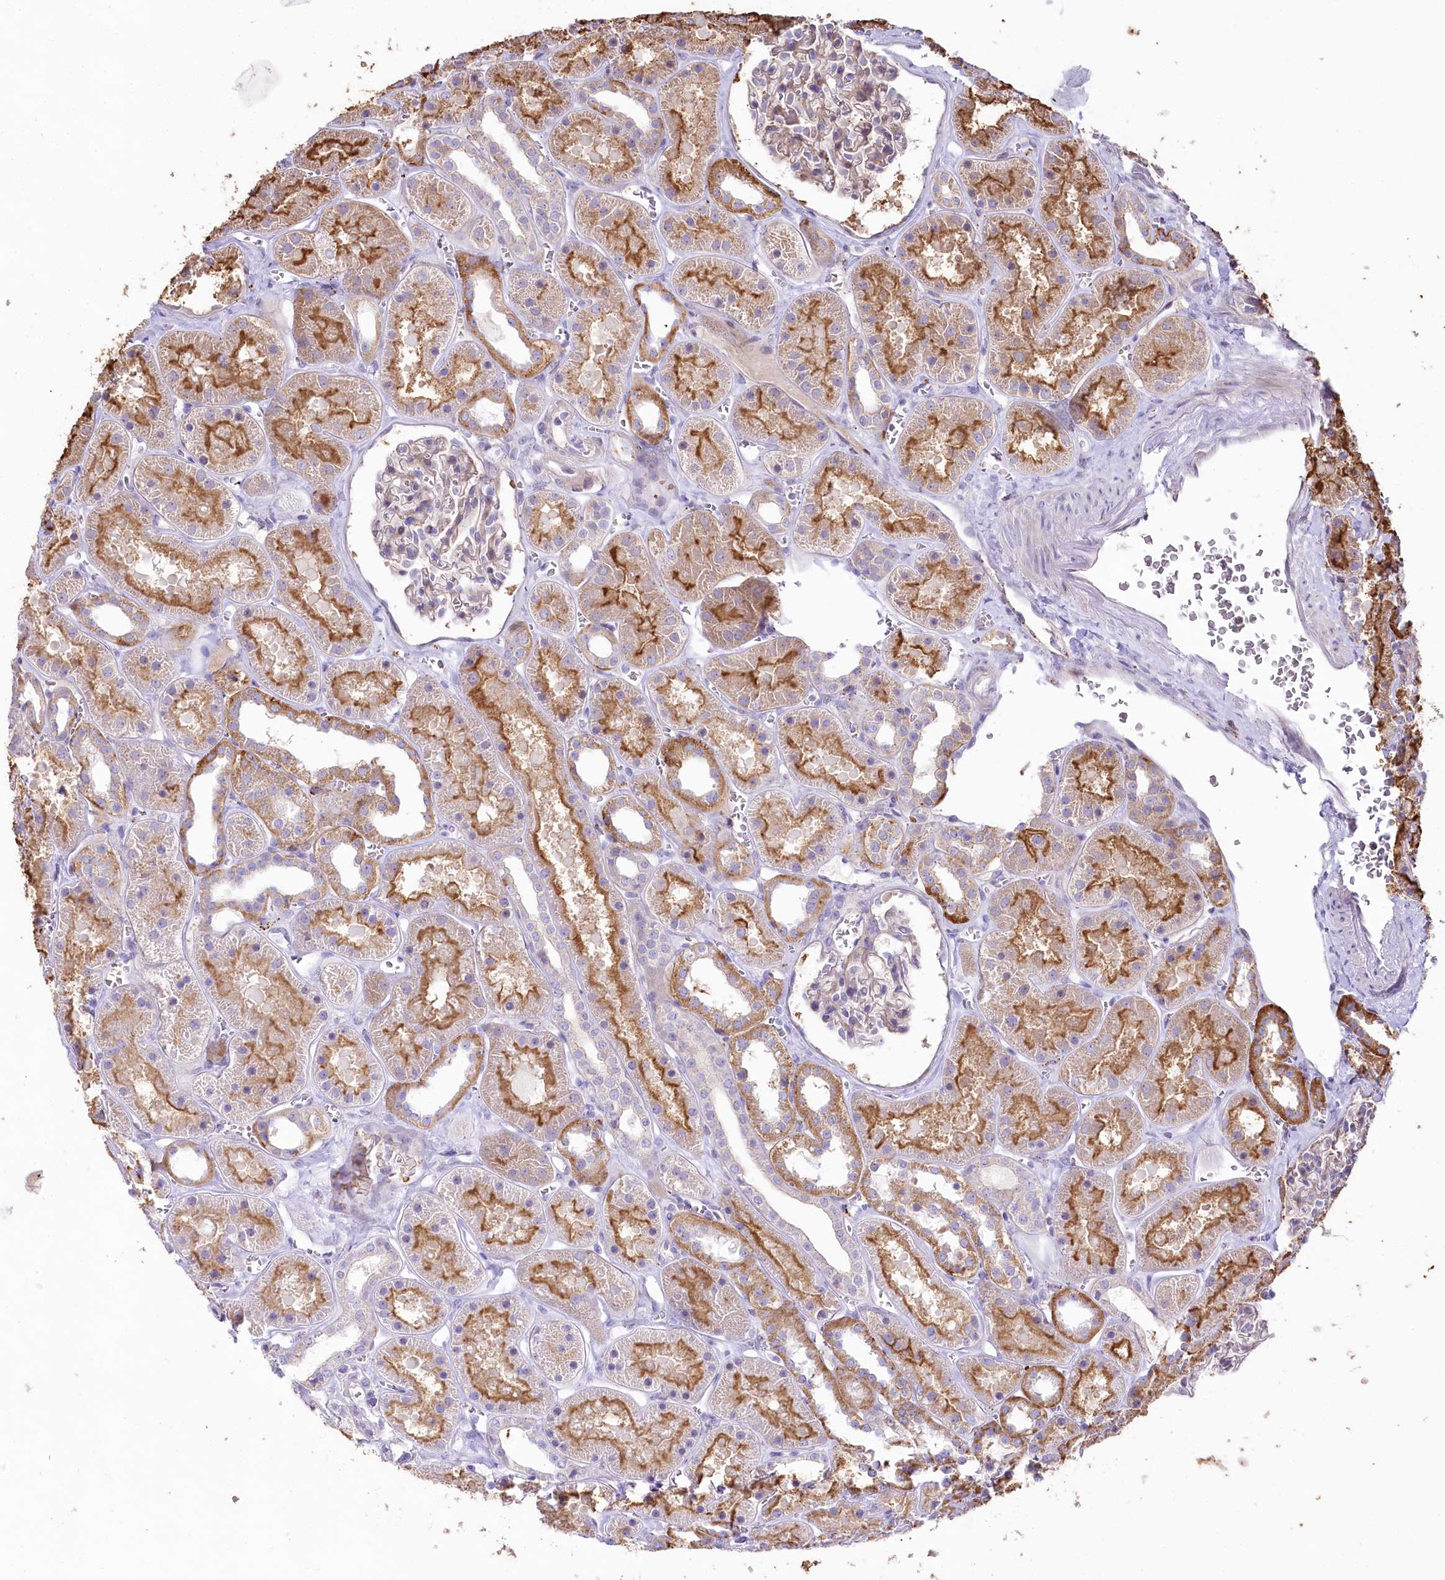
{"staining": {"intensity": "negative", "quantity": "none", "location": "none"}, "tissue": "kidney", "cell_type": "Cells in glomeruli", "image_type": "normal", "snomed": [{"axis": "morphology", "description": "Normal tissue, NOS"}, {"axis": "topography", "description": "Kidney"}], "caption": "This is a photomicrograph of IHC staining of normal kidney, which shows no positivity in cells in glomeruli. (DAB immunohistochemistry visualized using brightfield microscopy, high magnification).", "gene": "SLC6A11", "patient": {"sex": "female", "age": 41}}